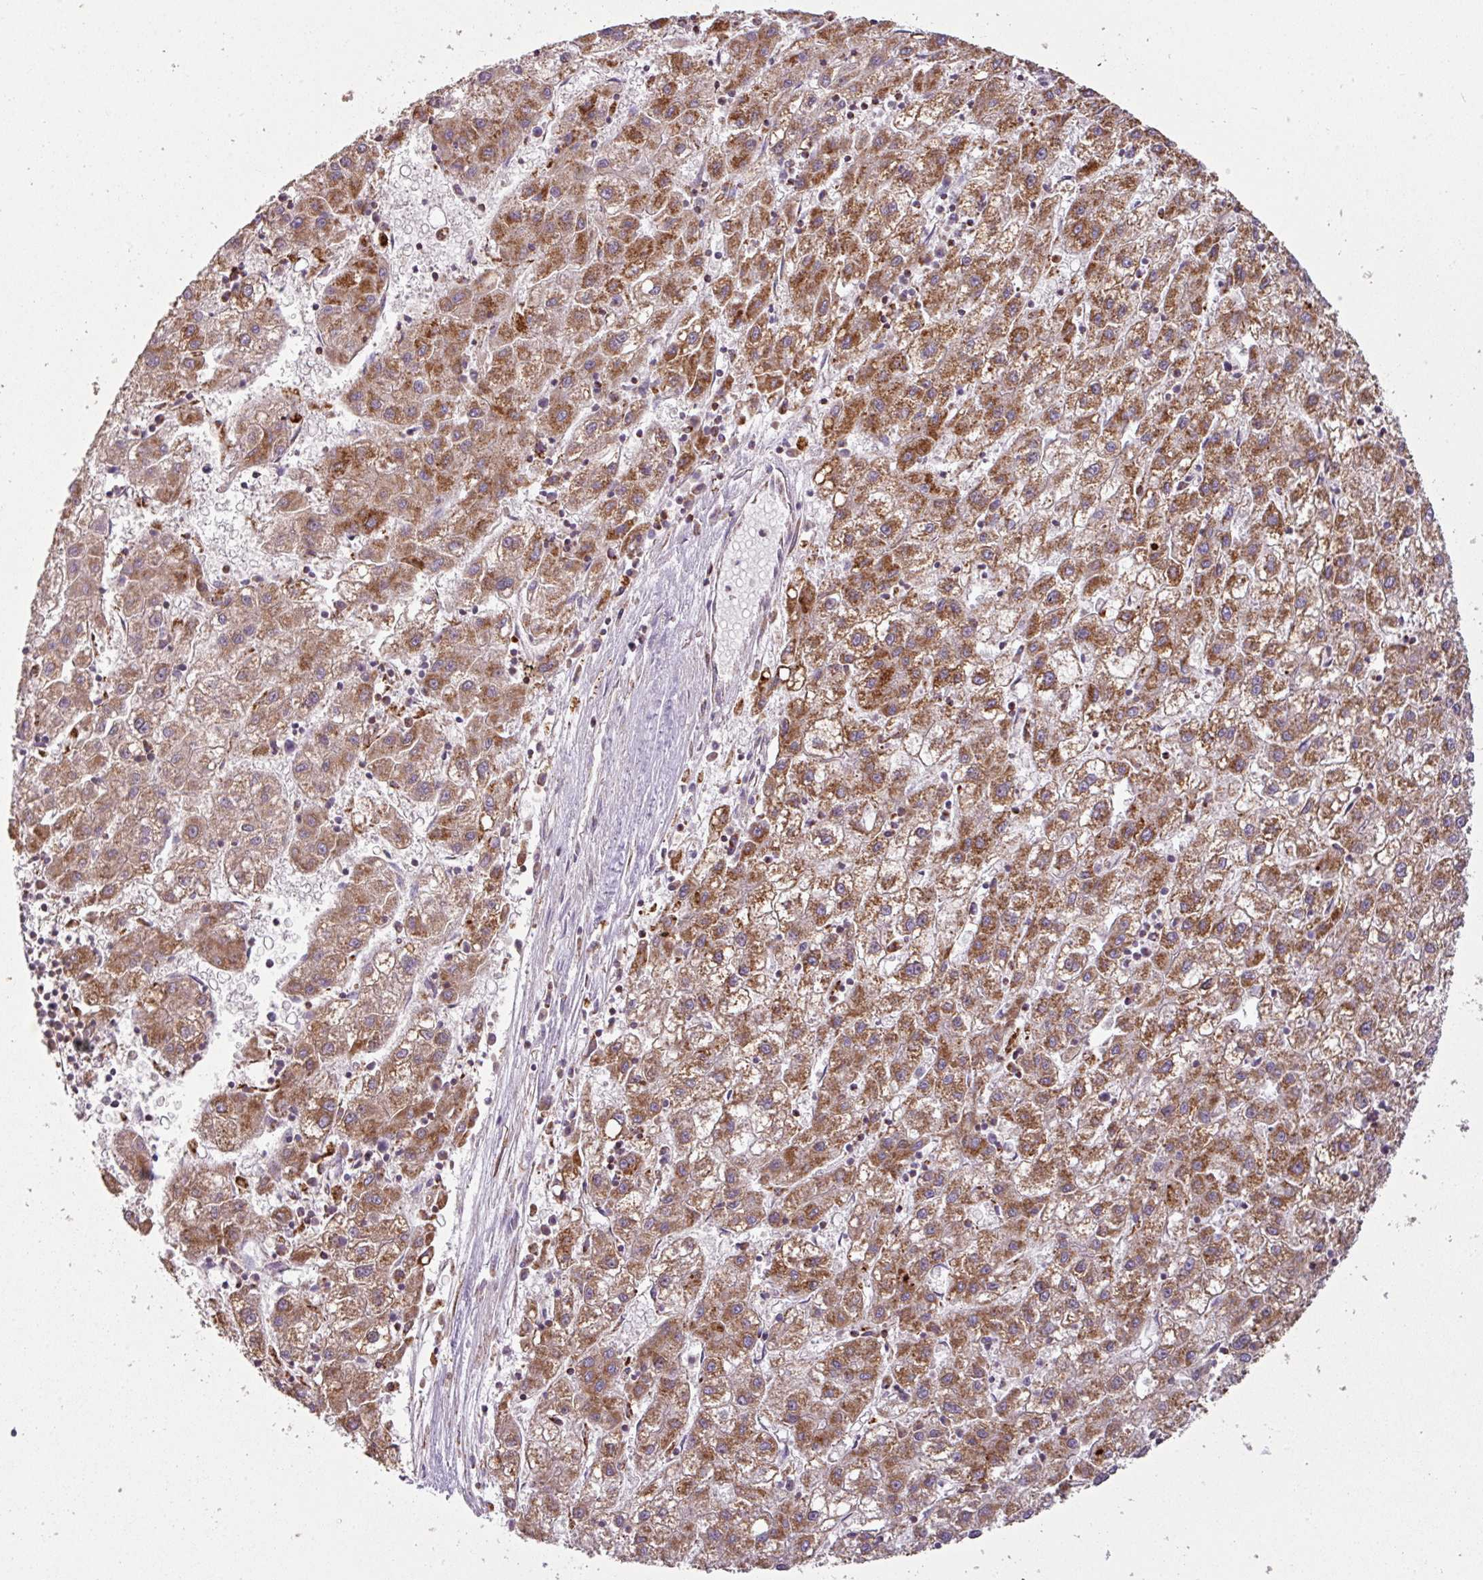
{"staining": {"intensity": "moderate", "quantity": ">75%", "location": "cytoplasmic/membranous"}, "tissue": "liver cancer", "cell_type": "Tumor cells", "image_type": "cancer", "snomed": [{"axis": "morphology", "description": "Carcinoma, Hepatocellular, NOS"}, {"axis": "topography", "description": "Liver"}], "caption": "Tumor cells reveal moderate cytoplasmic/membranous expression in about >75% of cells in liver cancer (hepatocellular carcinoma).", "gene": "SQOR", "patient": {"sex": "male", "age": 72}}